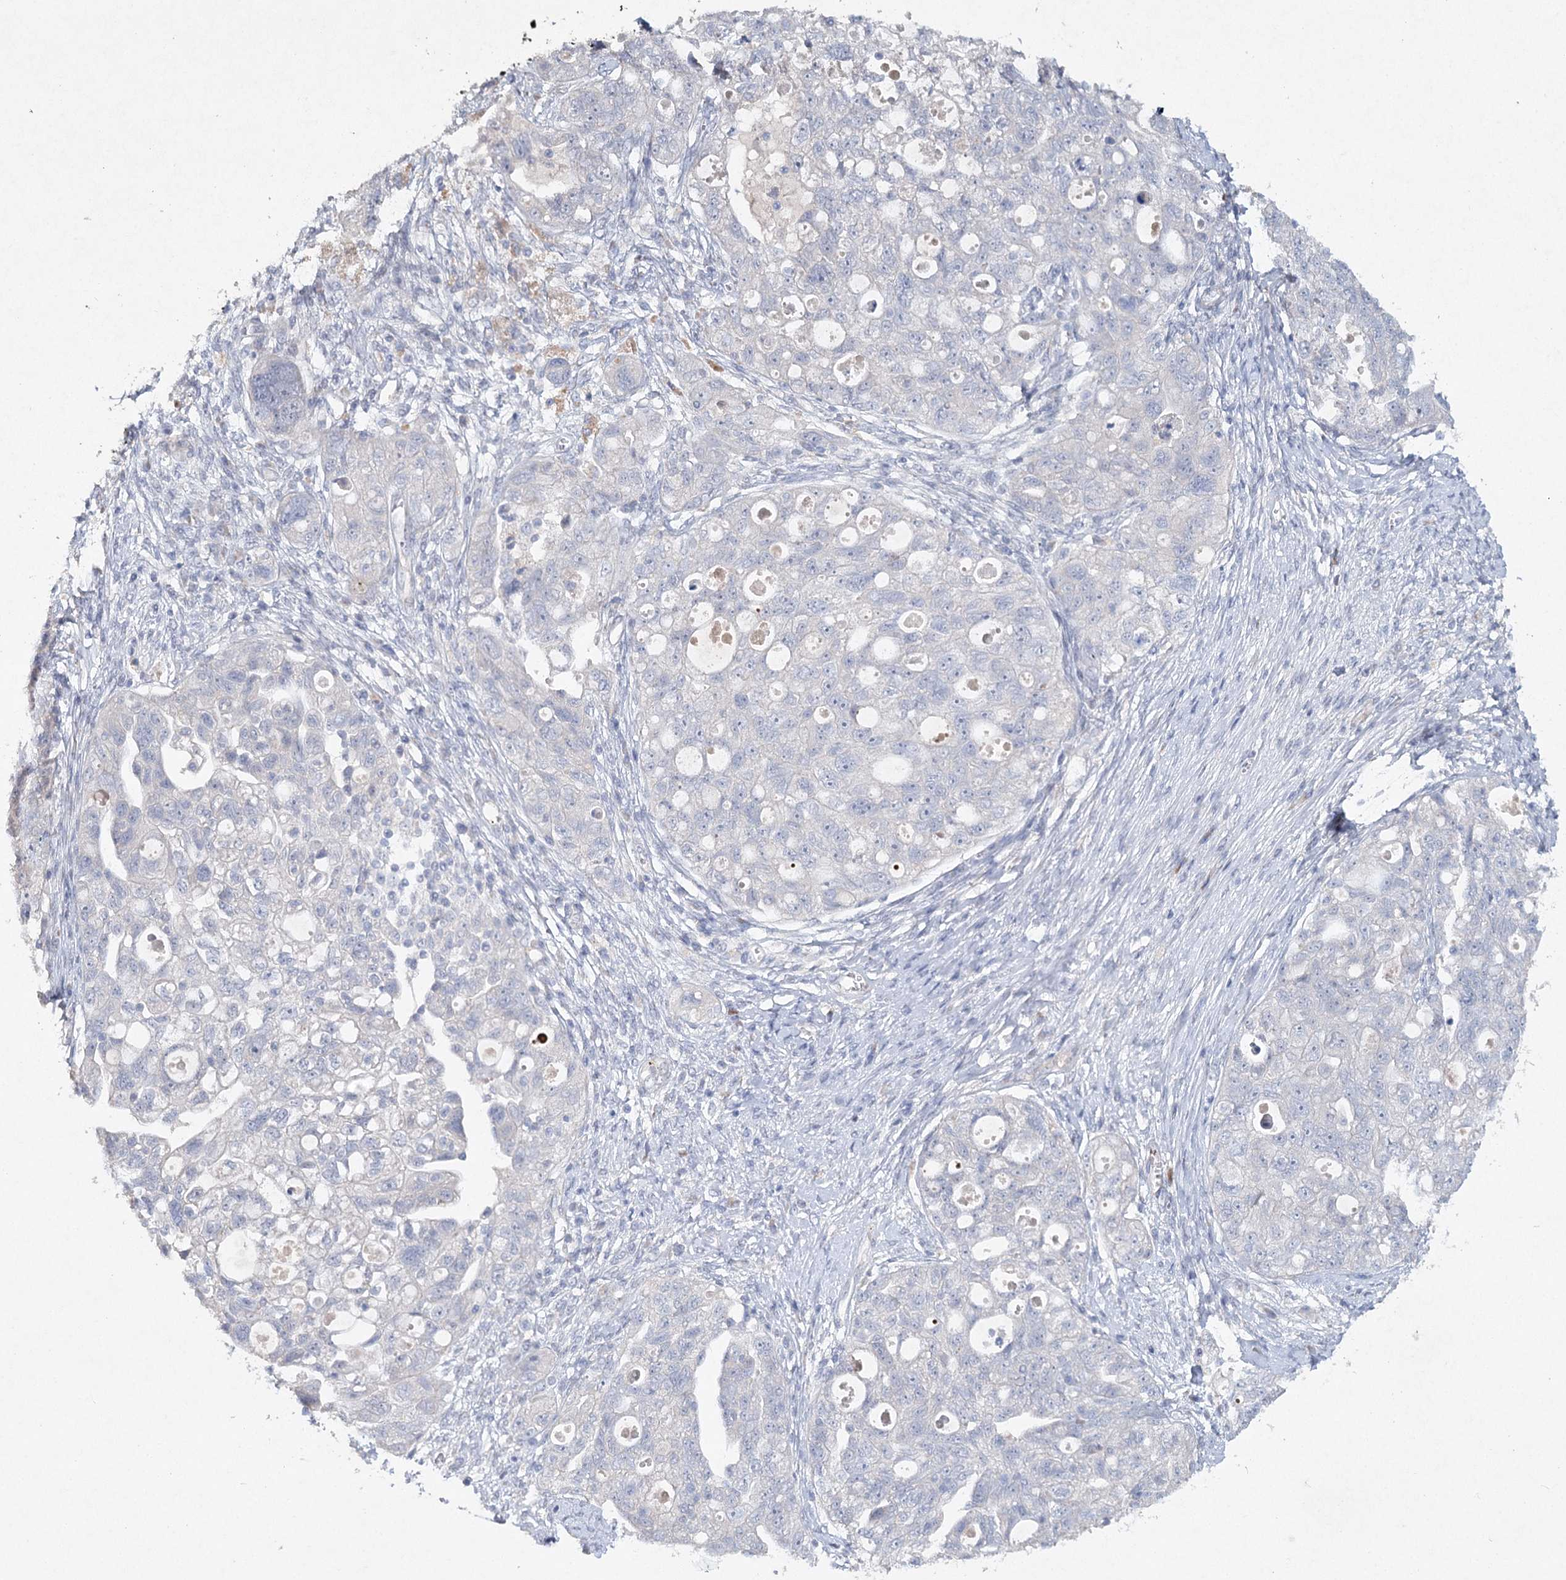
{"staining": {"intensity": "negative", "quantity": "none", "location": "none"}, "tissue": "ovarian cancer", "cell_type": "Tumor cells", "image_type": "cancer", "snomed": [{"axis": "morphology", "description": "Carcinoma, NOS"}, {"axis": "morphology", "description": "Cystadenocarcinoma, serous, NOS"}, {"axis": "topography", "description": "Ovary"}], "caption": "High magnification brightfield microscopy of ovarian cancer stained with DAB (brown) and counterstained with hematoxylin (blue): tumor cells show no significant expression.", "gene": "RFX6", "patient": {"sex": "female", "age": 69}}